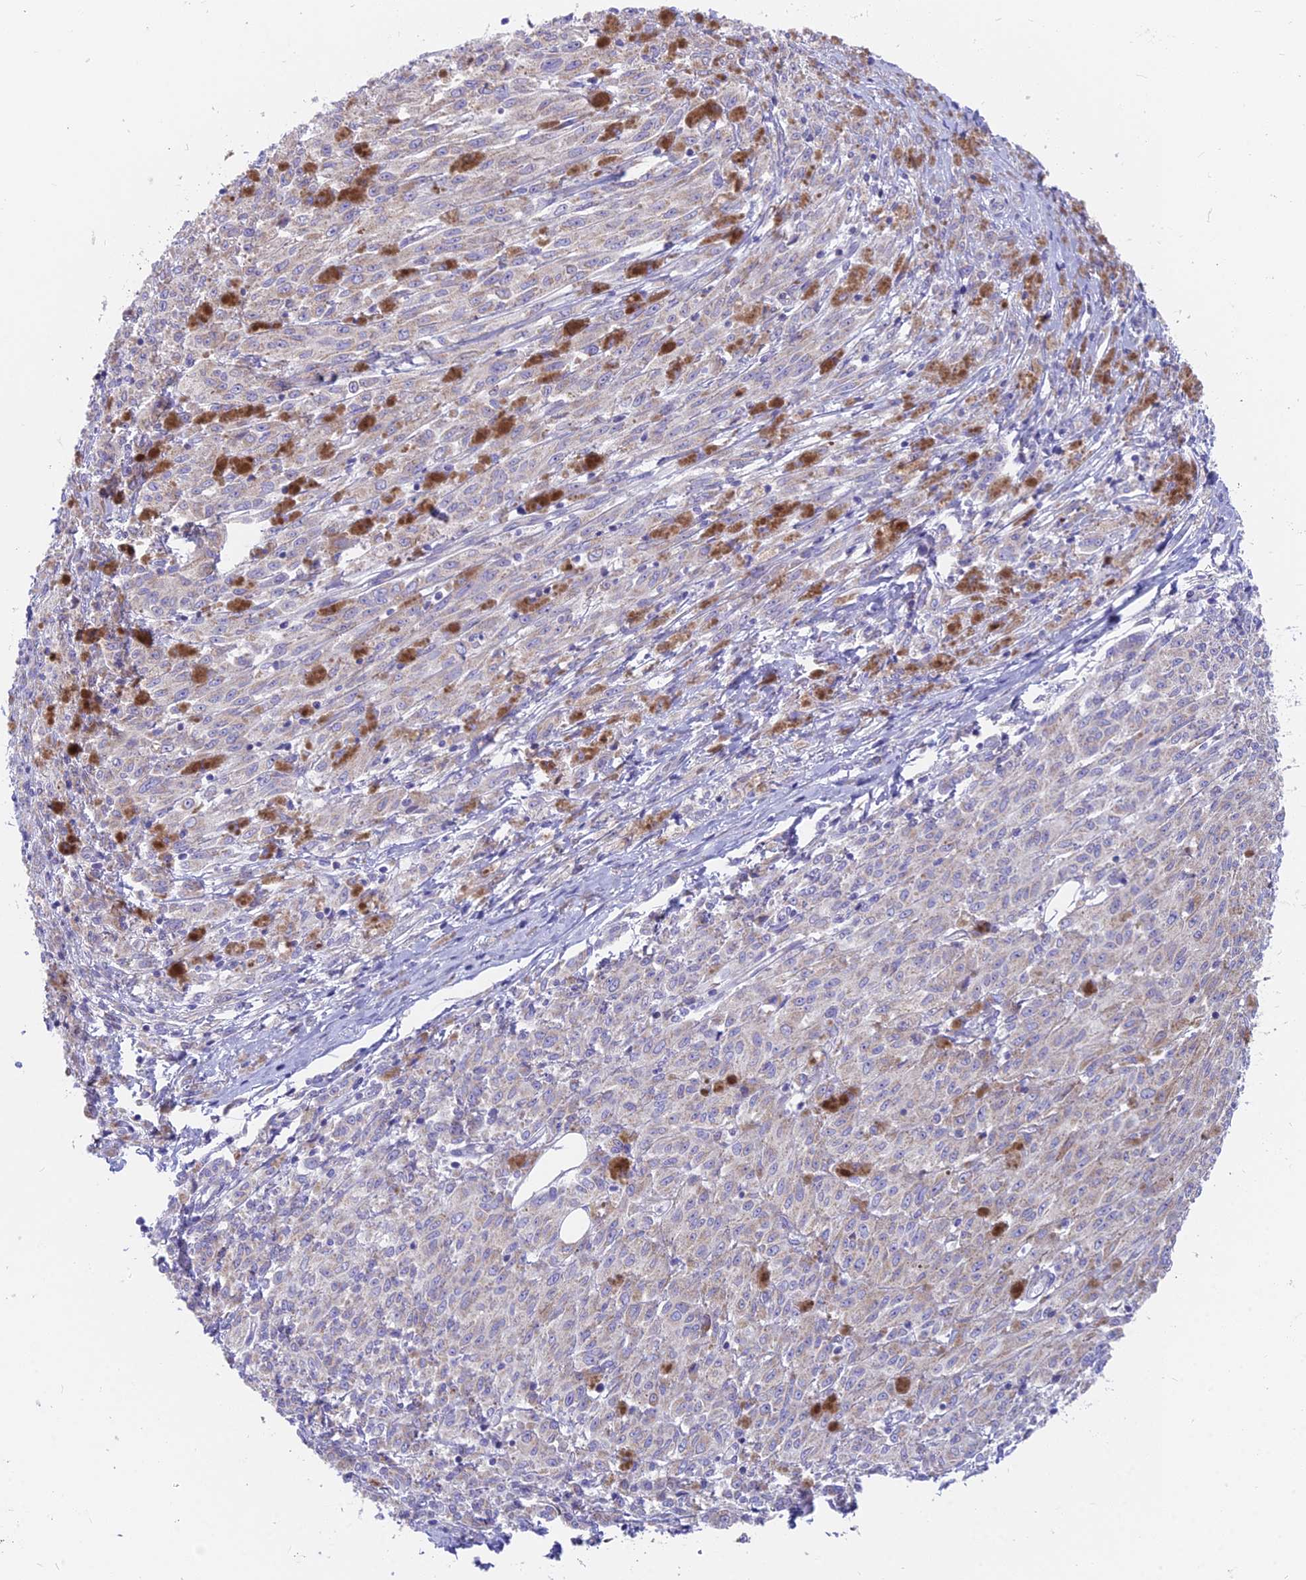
{"staining": {"intensity": "weak", "quantity": "25%-75%", "location": "cytoplasmic/membranous"}, "tissue": "melanoma", "cell_type": "Tumor cells", "image_type": "cancer", "snomed": [{"axis": "morphology", "description": "Malignant melanoma, NOS"}, {"axis": "topography", "description": "Skin"}], "caption": "Malignant melanoma was stained to show a protein in brown. There is low levels of weak cytoplasmic/membranous expression in about 25%-75% of tumor cells. The protein of interest is stained brown, and the nuclei are stained in blue (DAB (3,3'-diaminobenzidine) IHC with brightfield microscopy, high magnification).", "gene": "TBC1D20", "patient": {"sex": "female", "age": 52}}